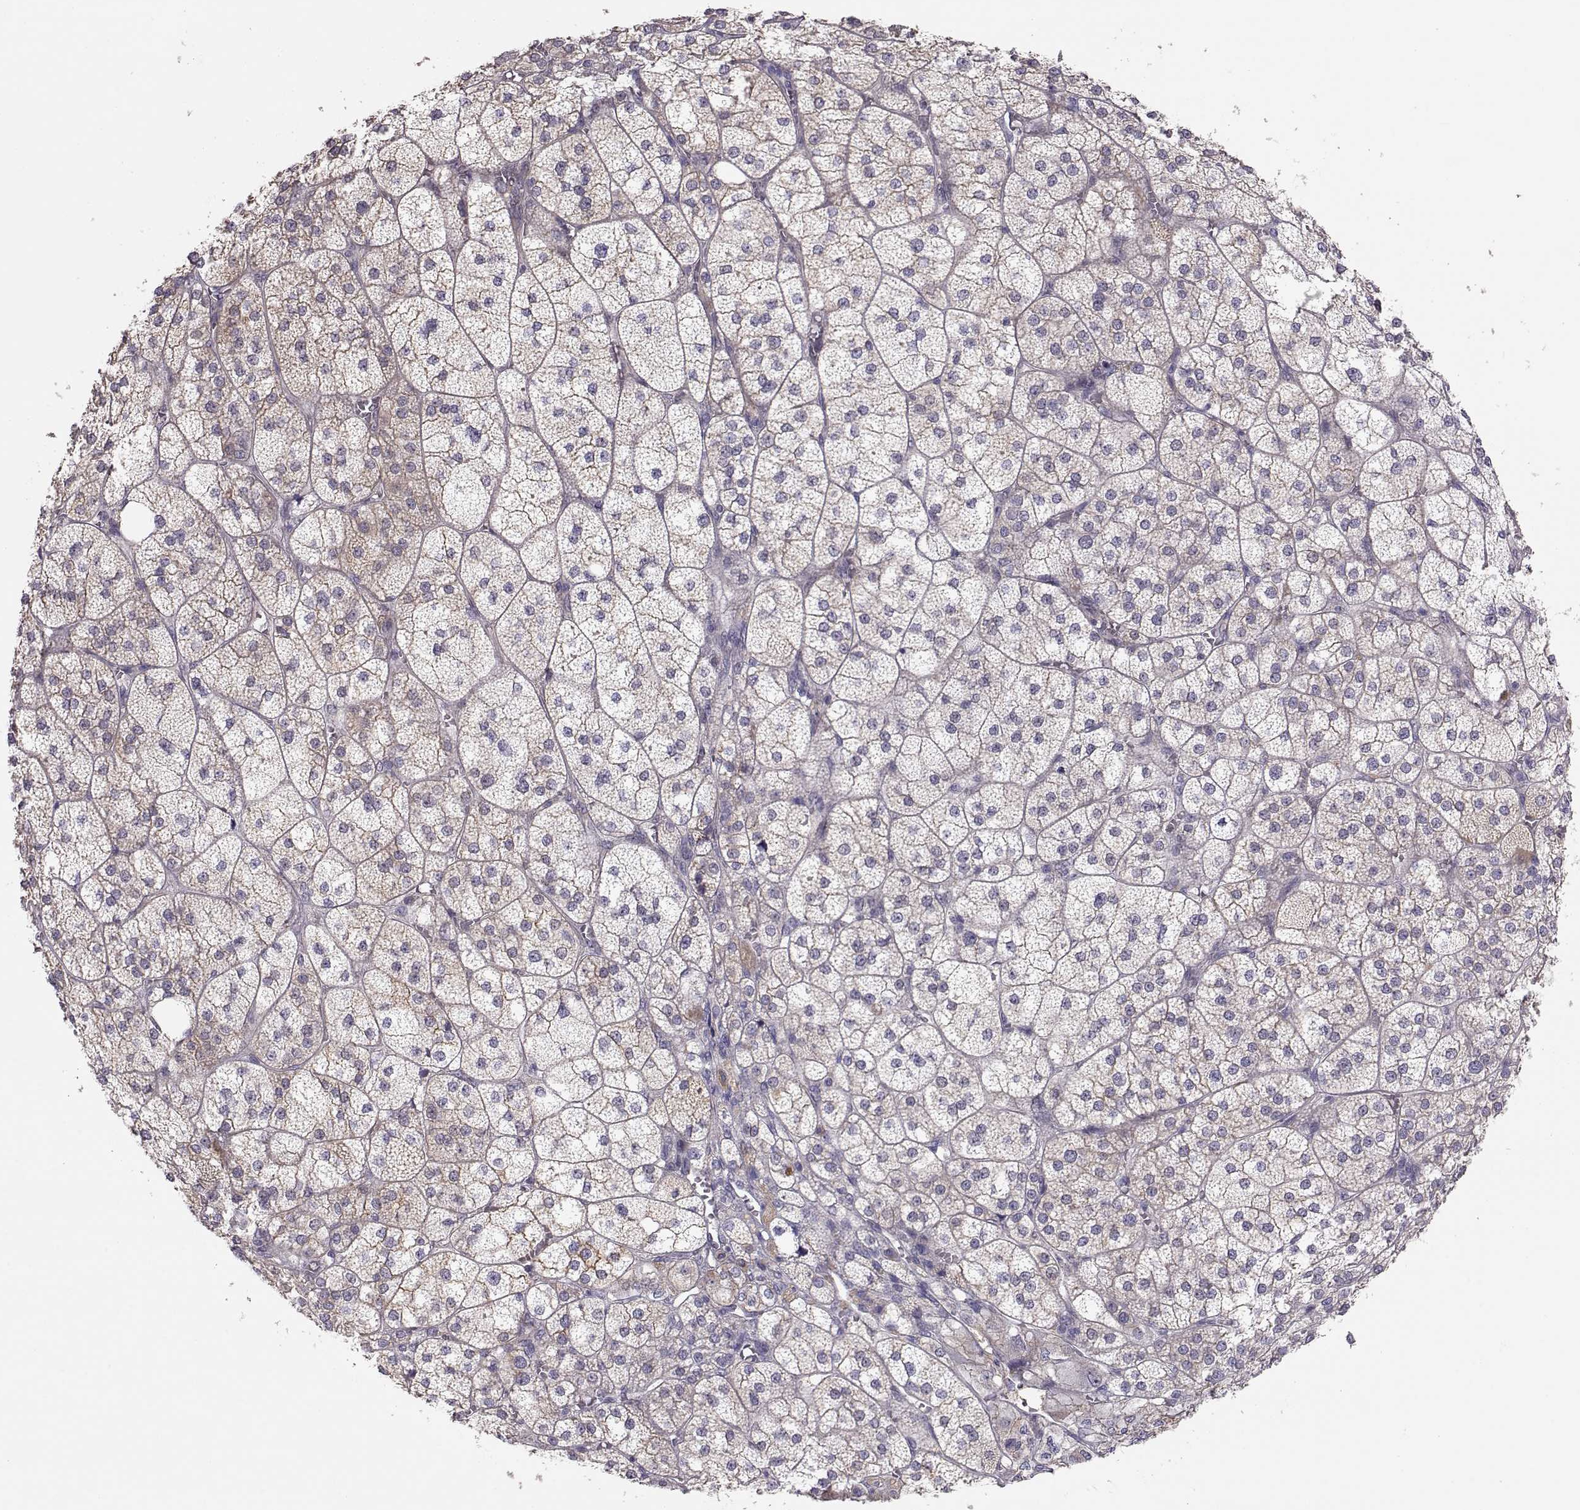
{"staining": {"intensity": "weak", "quantity": "<25%", "location": "cytoplasmic/membranous"}, "tissue": "adrenal gland", "cell_type": "Glandular cells", "image_type": "normal", "snomed": [{"axis": "morphology", "description": "Normal tissue, NOS"}, {"axis": "topography", "description": "Adrenal gland"}], "caption": "High magnification brightfield microscopy of normal adrenal gland stained with DAB (3,3'-diaminobenzidine) (brown) and counterstained with hematoxylin (blue): glandular cells show no significant expression. Brightfield microscopy of IHC stained with DAB (brown) and hematoxylin (blue), captured at high magnification.", "gene": "NCAM2", "patient": {"sex": "female", "age": 60}}